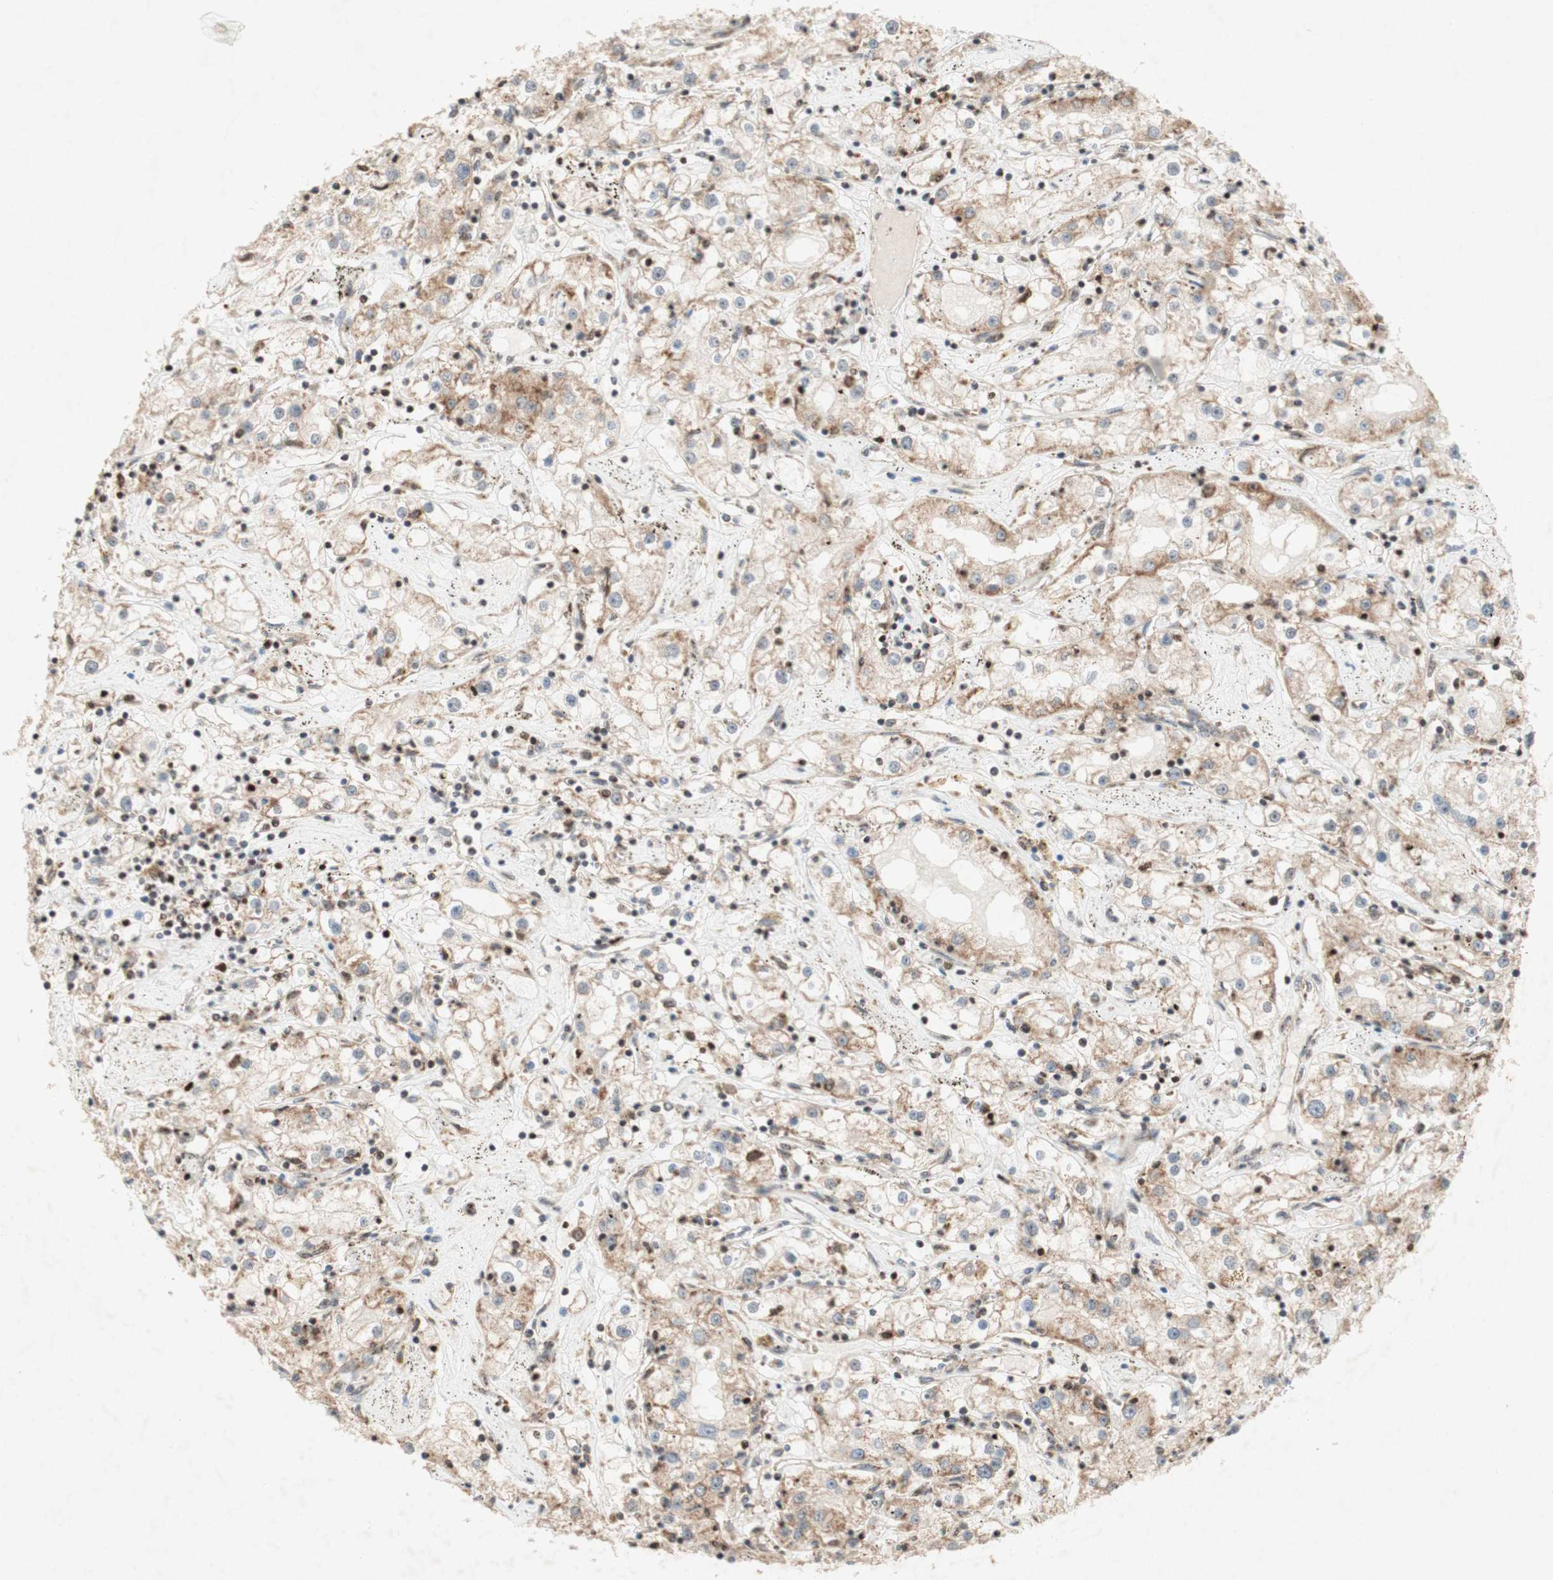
{"staining": {"intensity": "weak", "quantity": ">75%", "location": "cytoplasmic/membranous"}, "tissue": "renal cancer", "cell_type": "Tumor cells", "image_type": "cancer", "snomed": [{"axis": "morphology", "description": "Adenocarcinoma, NOS"}, {"axis": "topography", "description": "Kidney"}], "caption": "This is a histology image of immunohistochemistry (IHC) staining of adenocarcinoma (renal), which shows weak expression in the cytoplasmic/membranous of tumor cells.", "gene": "DNMT3A", "patient": {"sex": "male", "age": 56}}